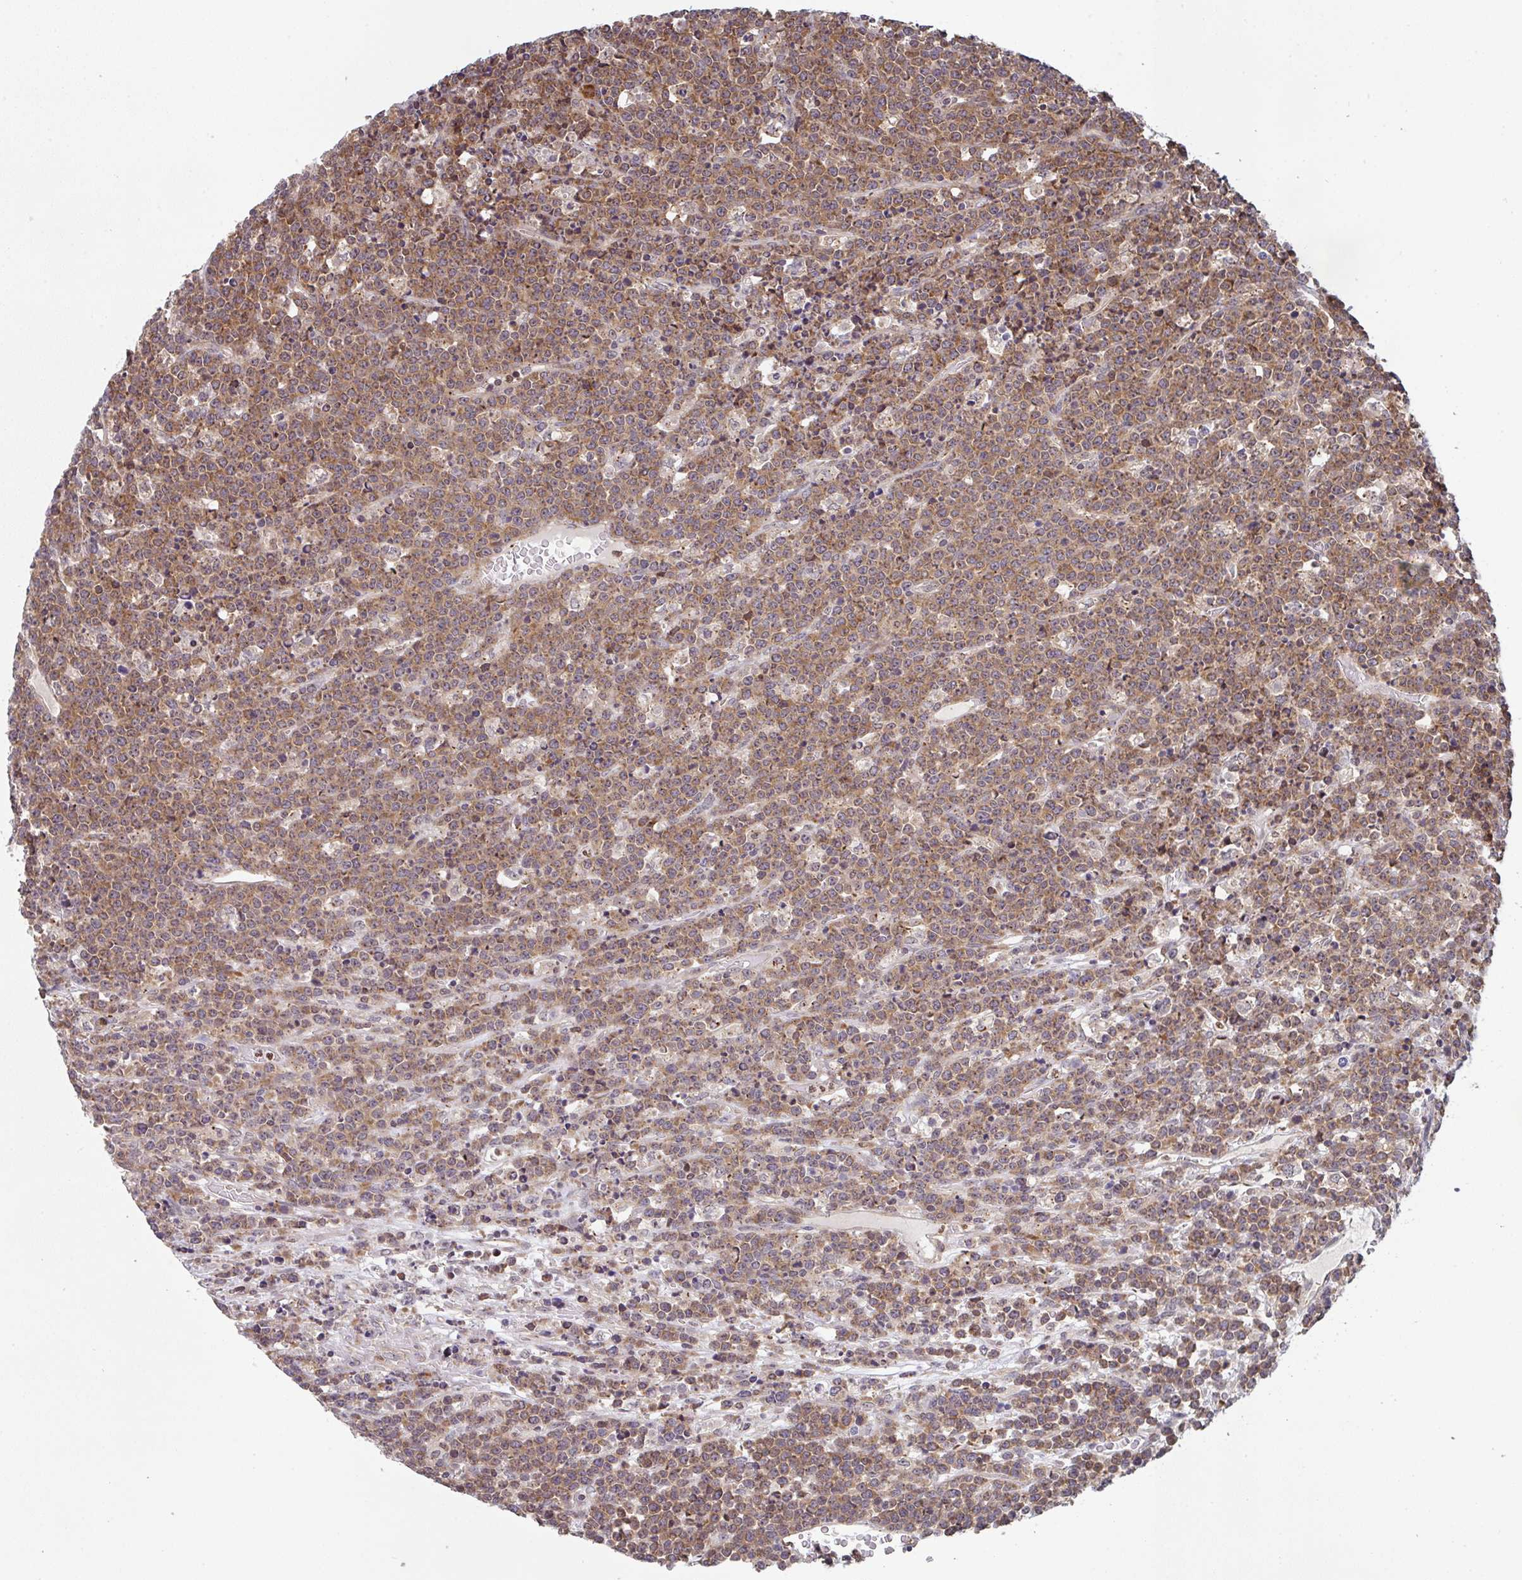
{"staining": {"intensity": "moderate", "quantity": ">75%", "location": "cytoplasmic/membranous,nuclear"}, "tissue": "lymphoma", "cell_type": "Tumor cells", "image_type": "cancer", "snomed": [{"axis": "morphology", "description": "Malignant lymphoma, non-Hodgkin's type, High grade"}, {"axis": "topography", "description": "Ovary"}], "caption": "DAB (3,3'-diaminobenzidine) immunohistochemical staining of human malignant lymphoma, non-Hodgkin's type (high-grade) demonstrates moderate cytoplasmic/membranous and nuclear protein staining in approximately >75% of tumor cells. (Stains: DAB (3,3'-diaminobenzidine) in brown, nuclei in blue, Microscopy: brightfield microscopy at high magnification).", "gene": "SIMC1", "patient": {"sex": "female", "age": 56}}